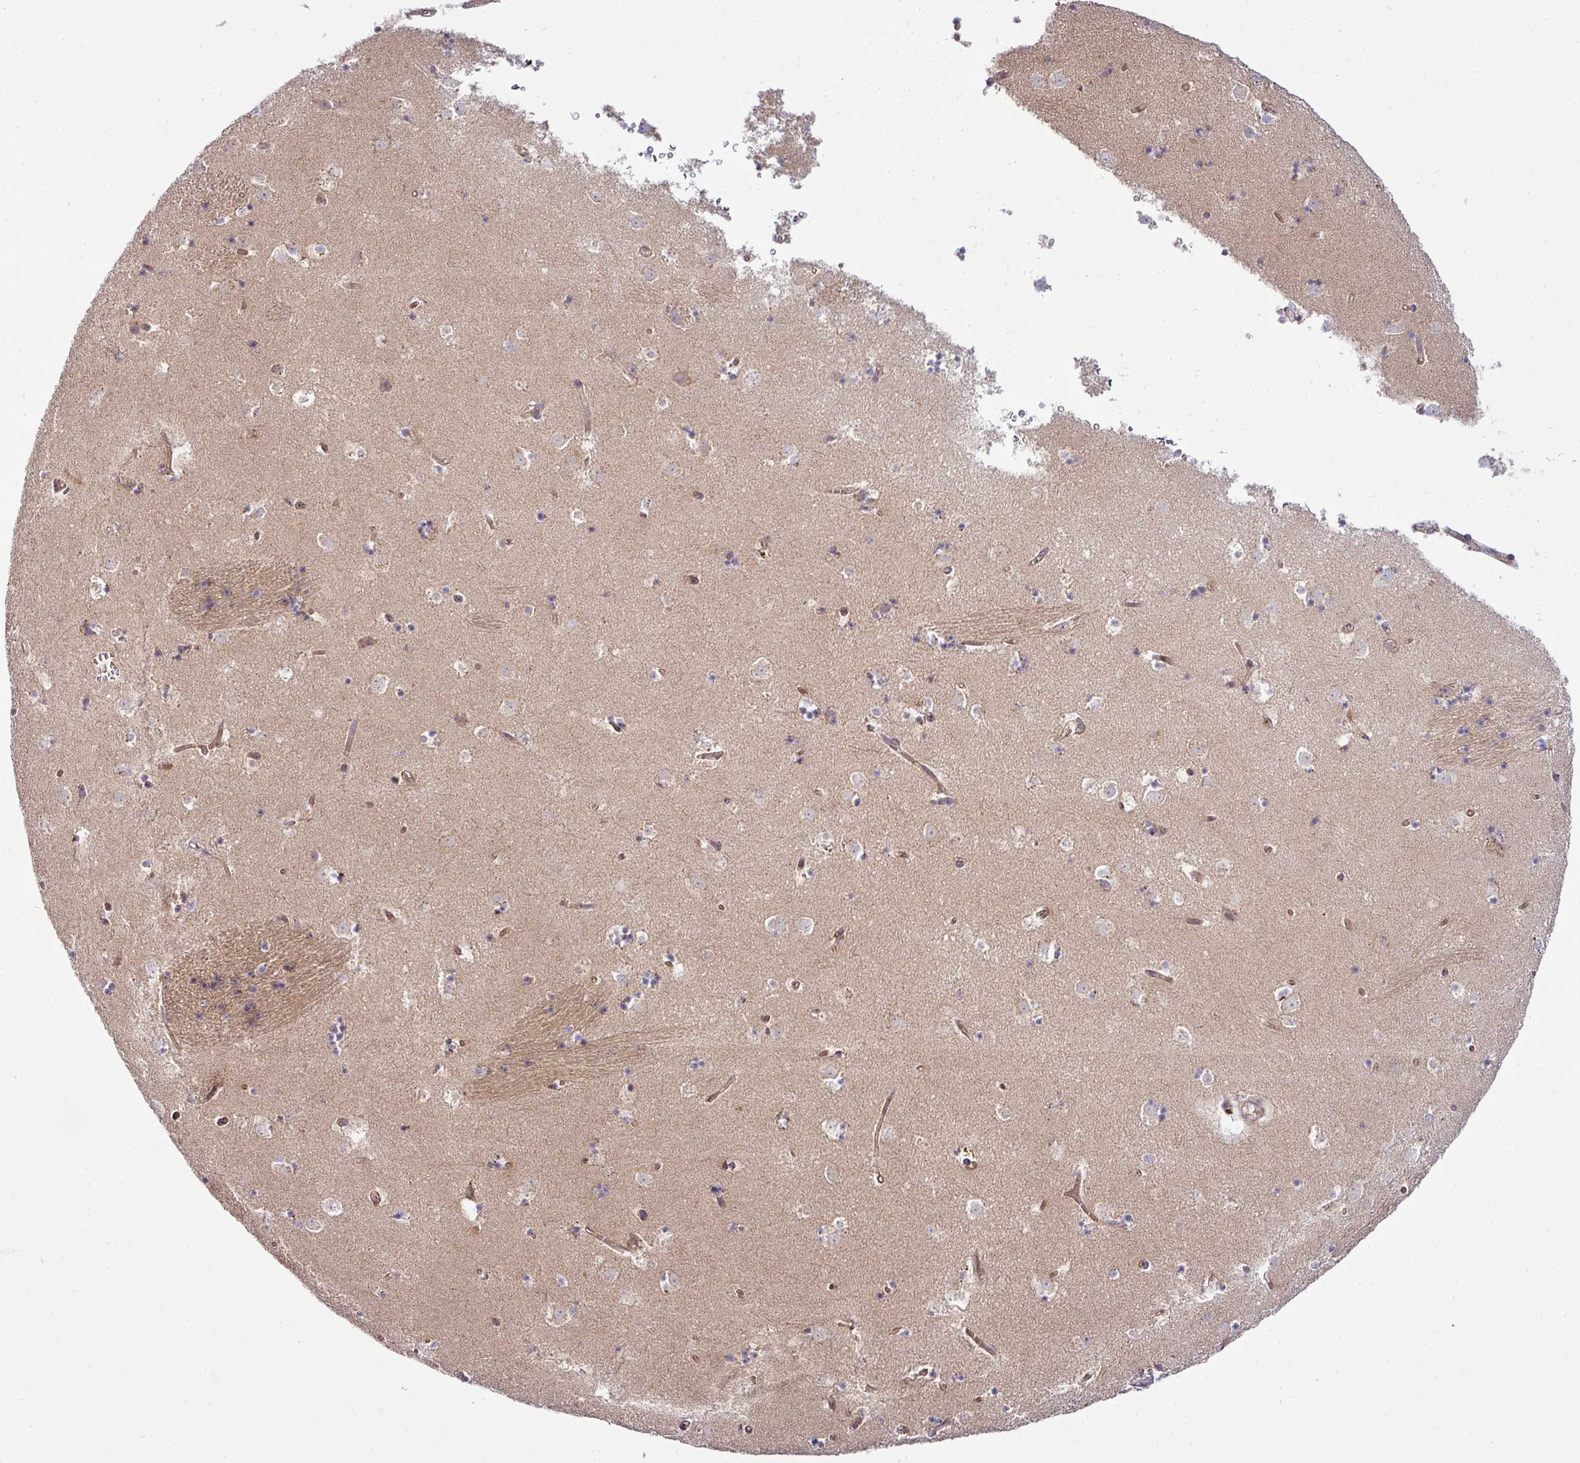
{"staining": {"intensity": "moderate", "quantity": "<25%", "location": "cytoplasmic/membranous"}, "tissue": "caudate", "cell_type": "Glial cells", "image_type": "normal", "snomed": [{"axis": "morphology", "description": "Normal tissue, NOS"}, {"axis": "topography", "description": "Lateral ventricle wall"}], "caption": "DAB immunohistochemical staining of unremarkable human caudate exhibits moderate cytoplasmic/membranous protein expression in about <25% of glial cells.", "gene": "TIMMDC1", "patient": {"sex": "male", "age": 58}}